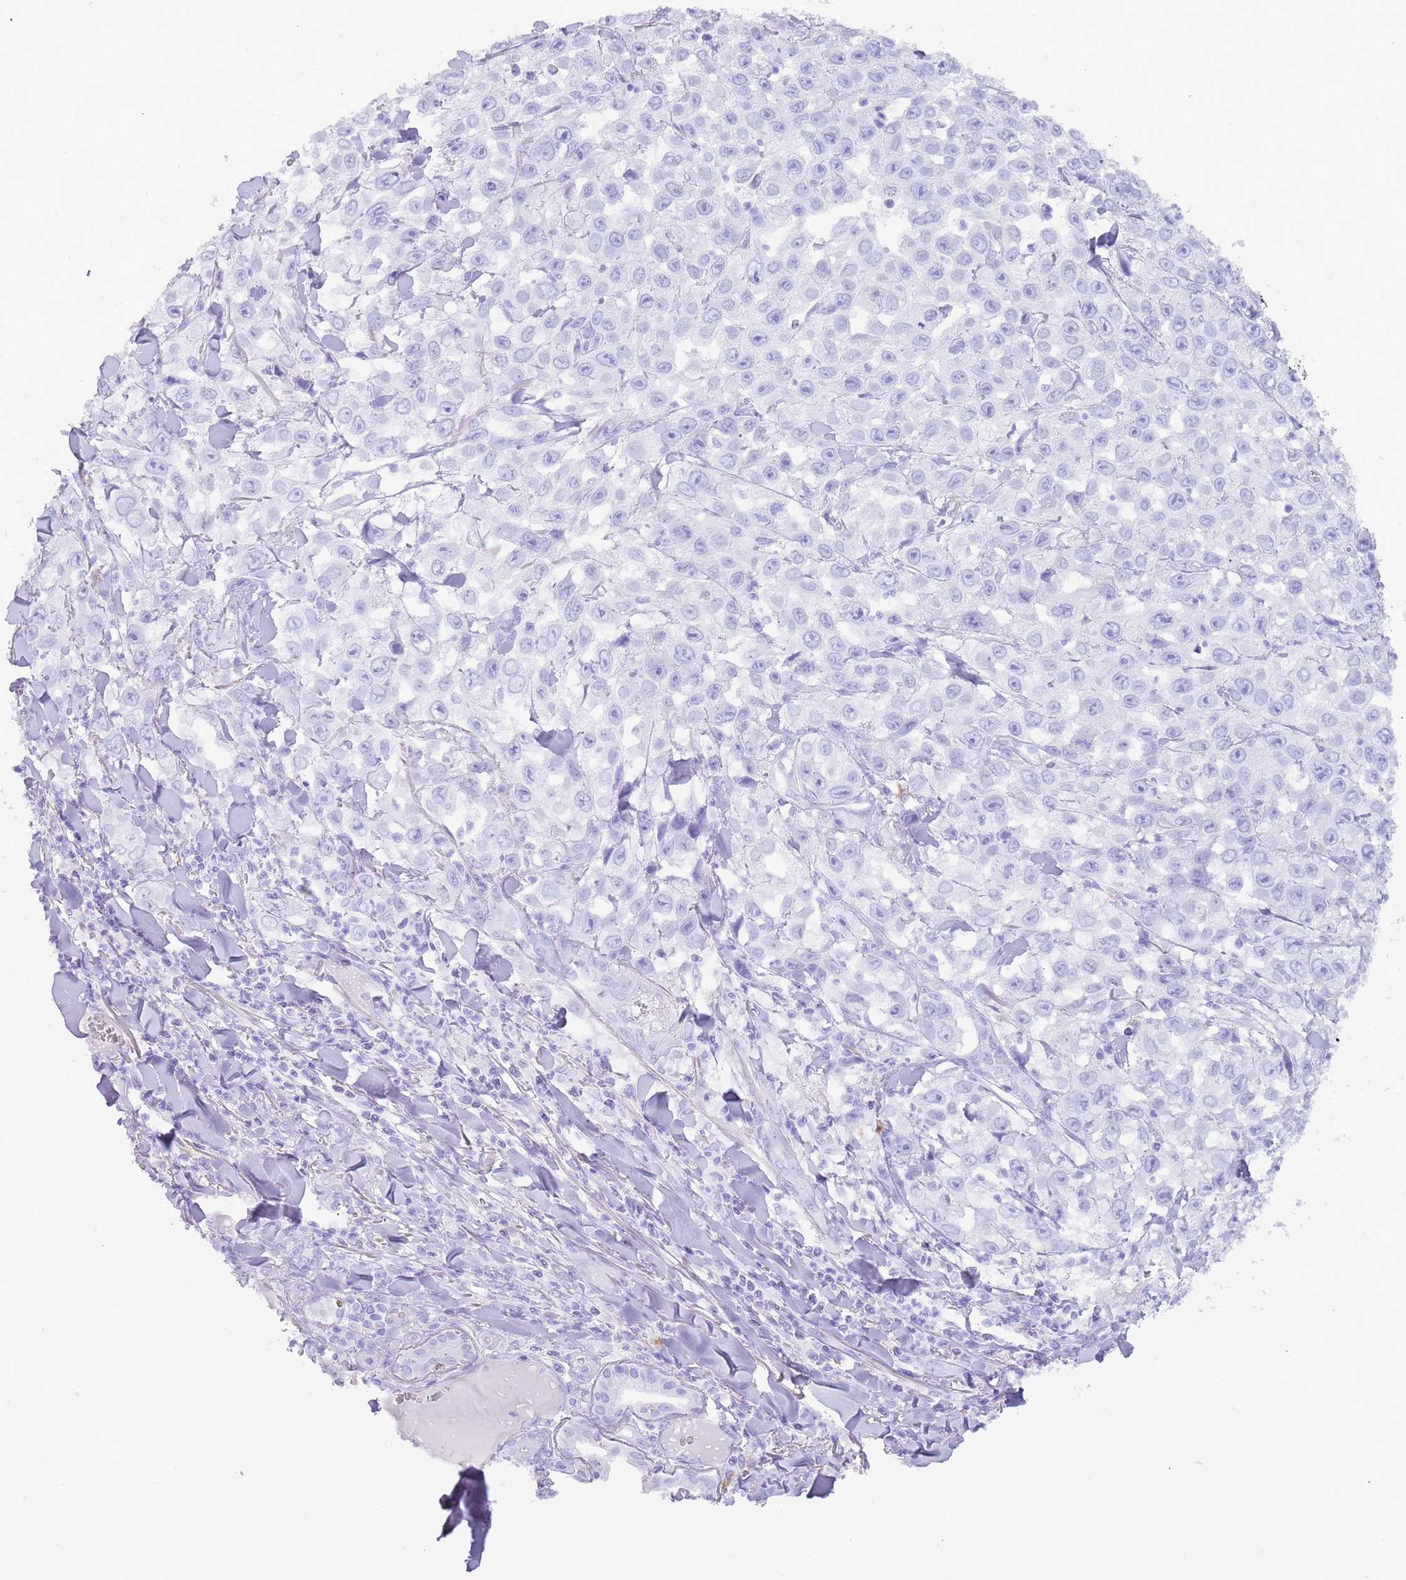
{"staining": {"intensity": "negative", "quantity": "none", "location": "none"}, "tissue": "skin cancer", "cell_type": "Tumor cells", "image_type": "cancer", "snomed": [{"axis": "morphology", "description": "Squamous cell carcinoma, NOS"}, {"axis": "topography", "description": "Skin"}], "caption": "Histopathology image shows no protein positivity in tumor cells of squamous cell carcinoma (skin) tissue. The staining is performed using DAB brown chromogen with nuclei counter-stained in using hematoxylin.", "gene": "MYADML2", "patient": {"sex": "male", "age": 82}}